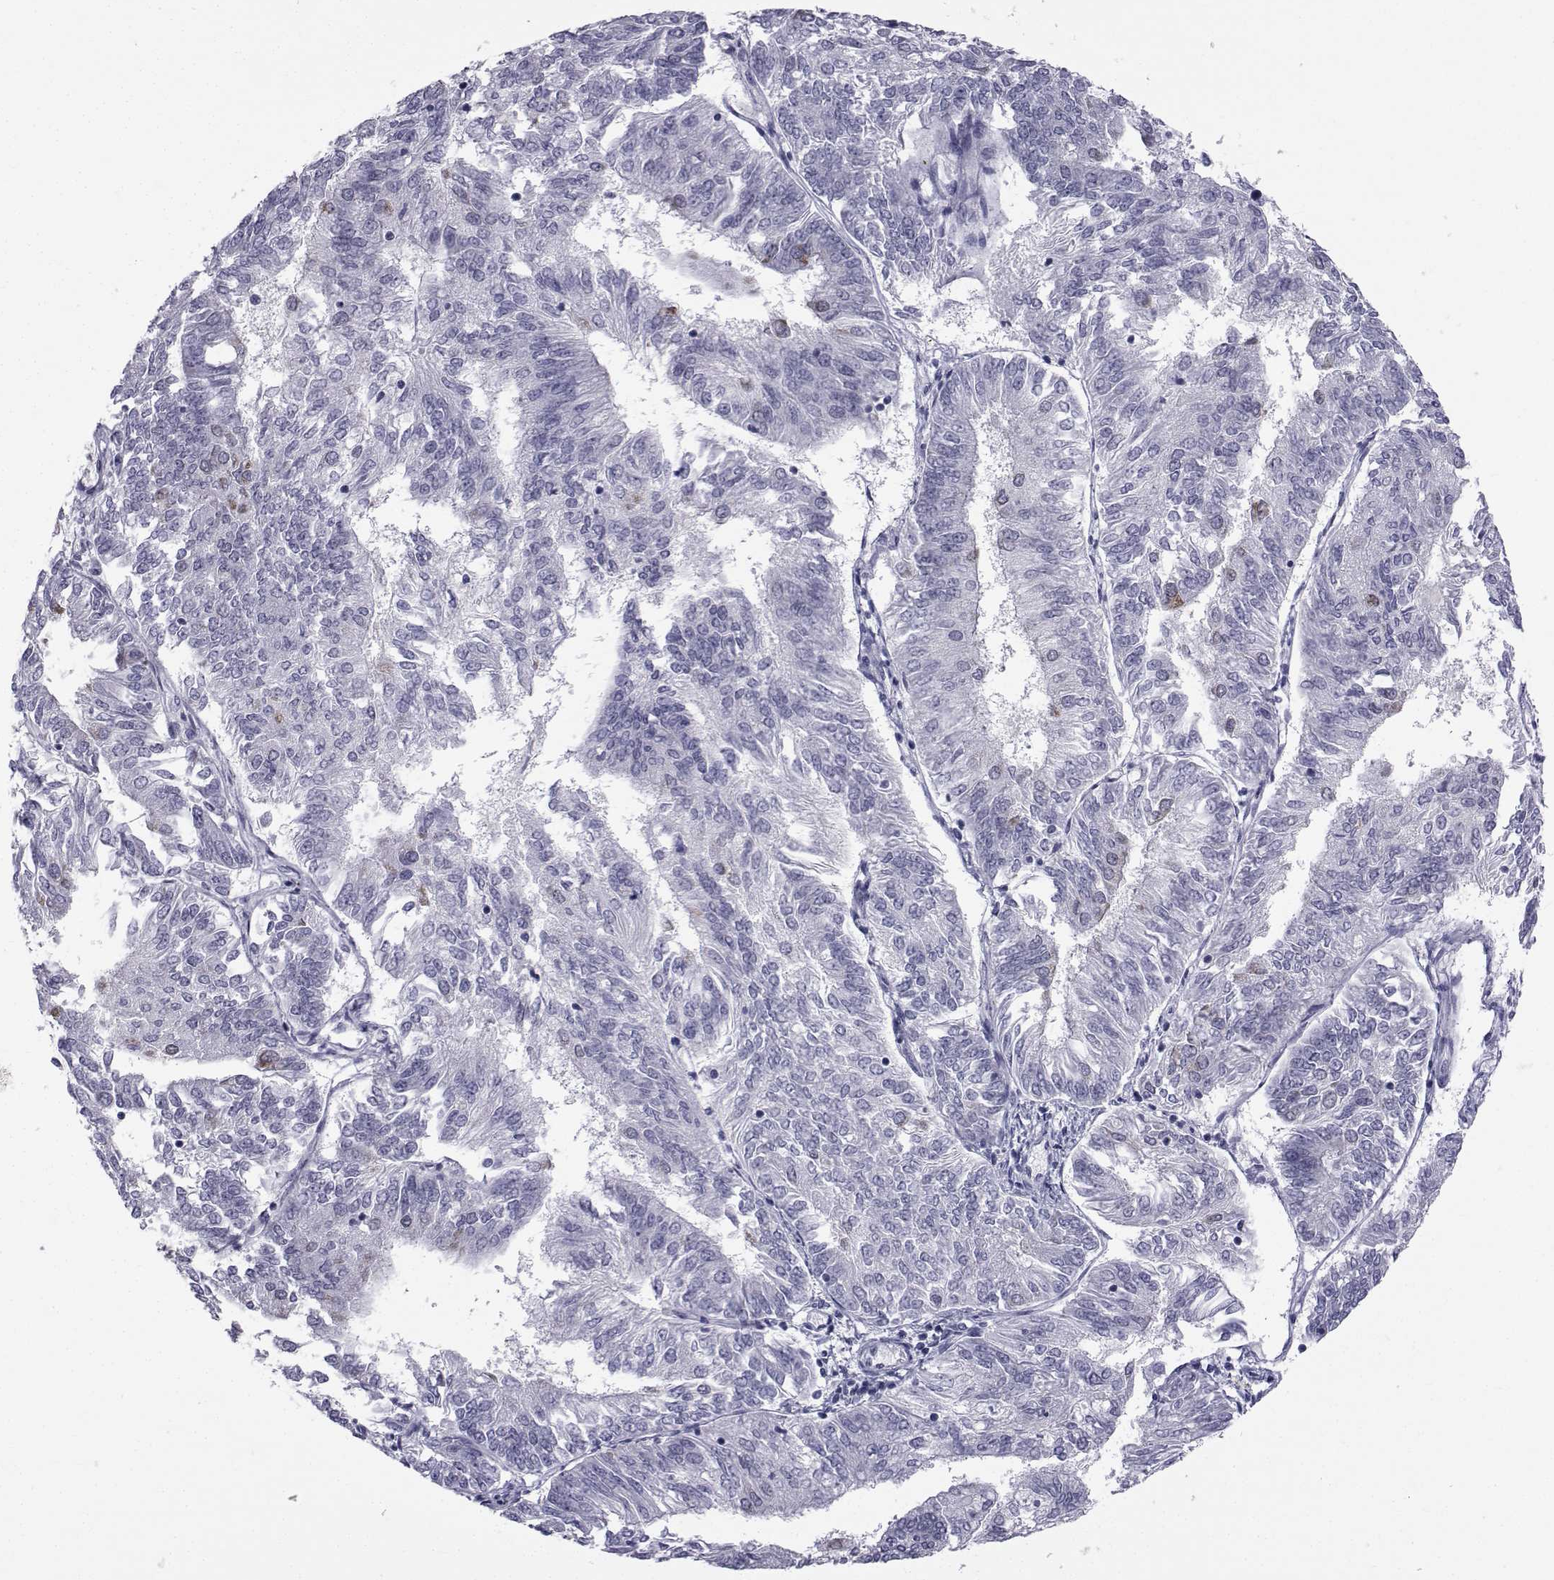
{"staining": {"intensity": "negative", "quantity": "none", "location": "none"}, "tissue": "endometrial cancer", "cell_type": "Tumor cells", "image_type": "cancer", "snomed": [{"axis": "morphology", "description": "Adenocarcinoma, NOS"}, {"axis": "topography", "description": "Endometrium"}], "caption": "Immunohistochemistry of human endometrial cancer exhibits no positivity in tumor cells.", "gene": "FDXR", "patient": {"sex": "female", "age": 58}}